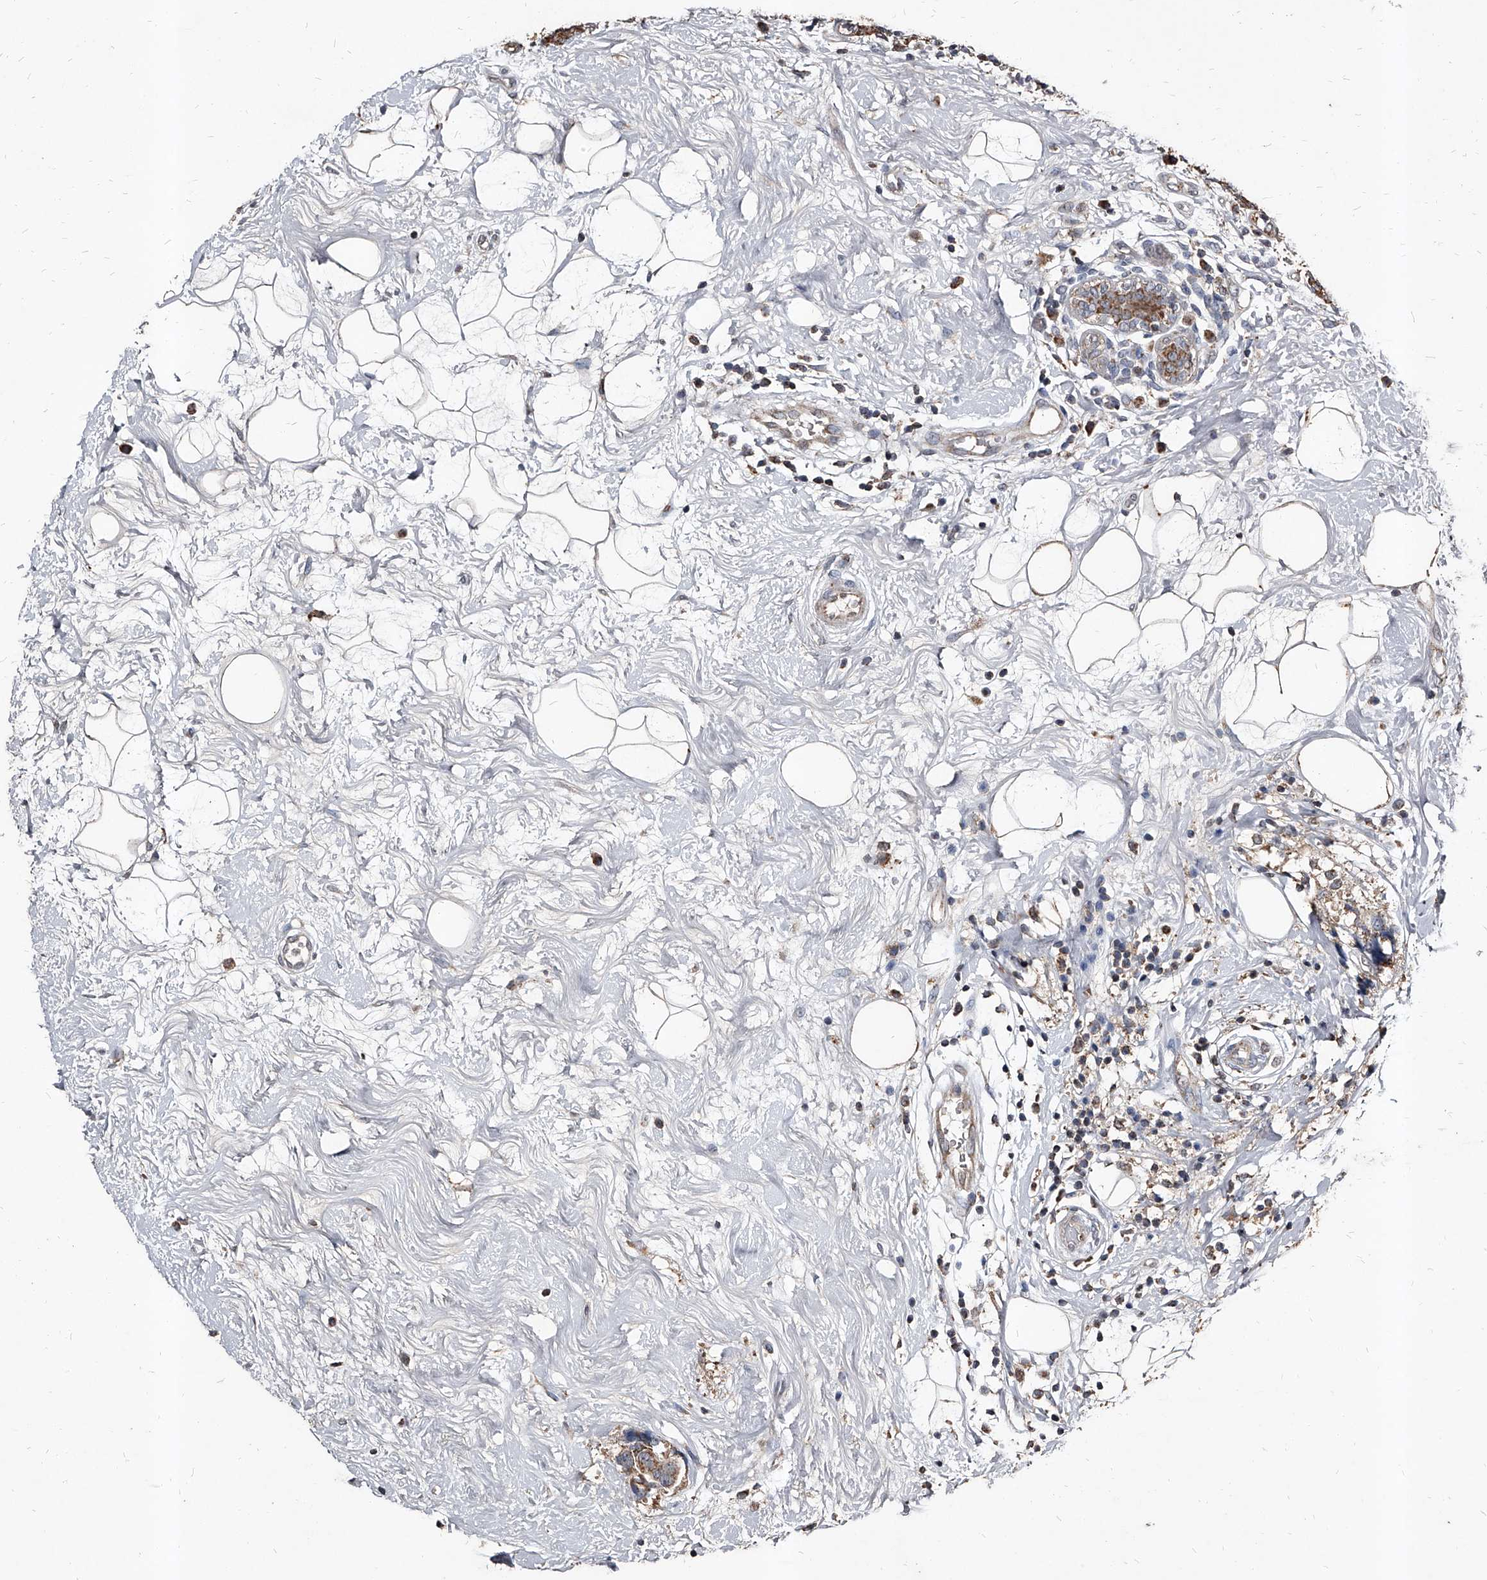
{"staining": {"intensity": "moderate", "quantity": ">75%", "location": "cytoplasmic/membranous"}, "tissue": "breast cancer", "cell_type": "Tumor cells", "image_type": "cancer", "snomed": [{"axis": "morphology", "description": "Normal tissue, NOS"}, {"axis": "morphology", "description": "Duct carcinoma"}, {"axis": "topography", "description": "Breast"}], "caption": "Tumor cells exhibit moderate cytoplasmic/membranous expression in about >75% of cells in breast cancer.", "gene": "GPR183", "patient": {"sex": "female", "age": 39}}